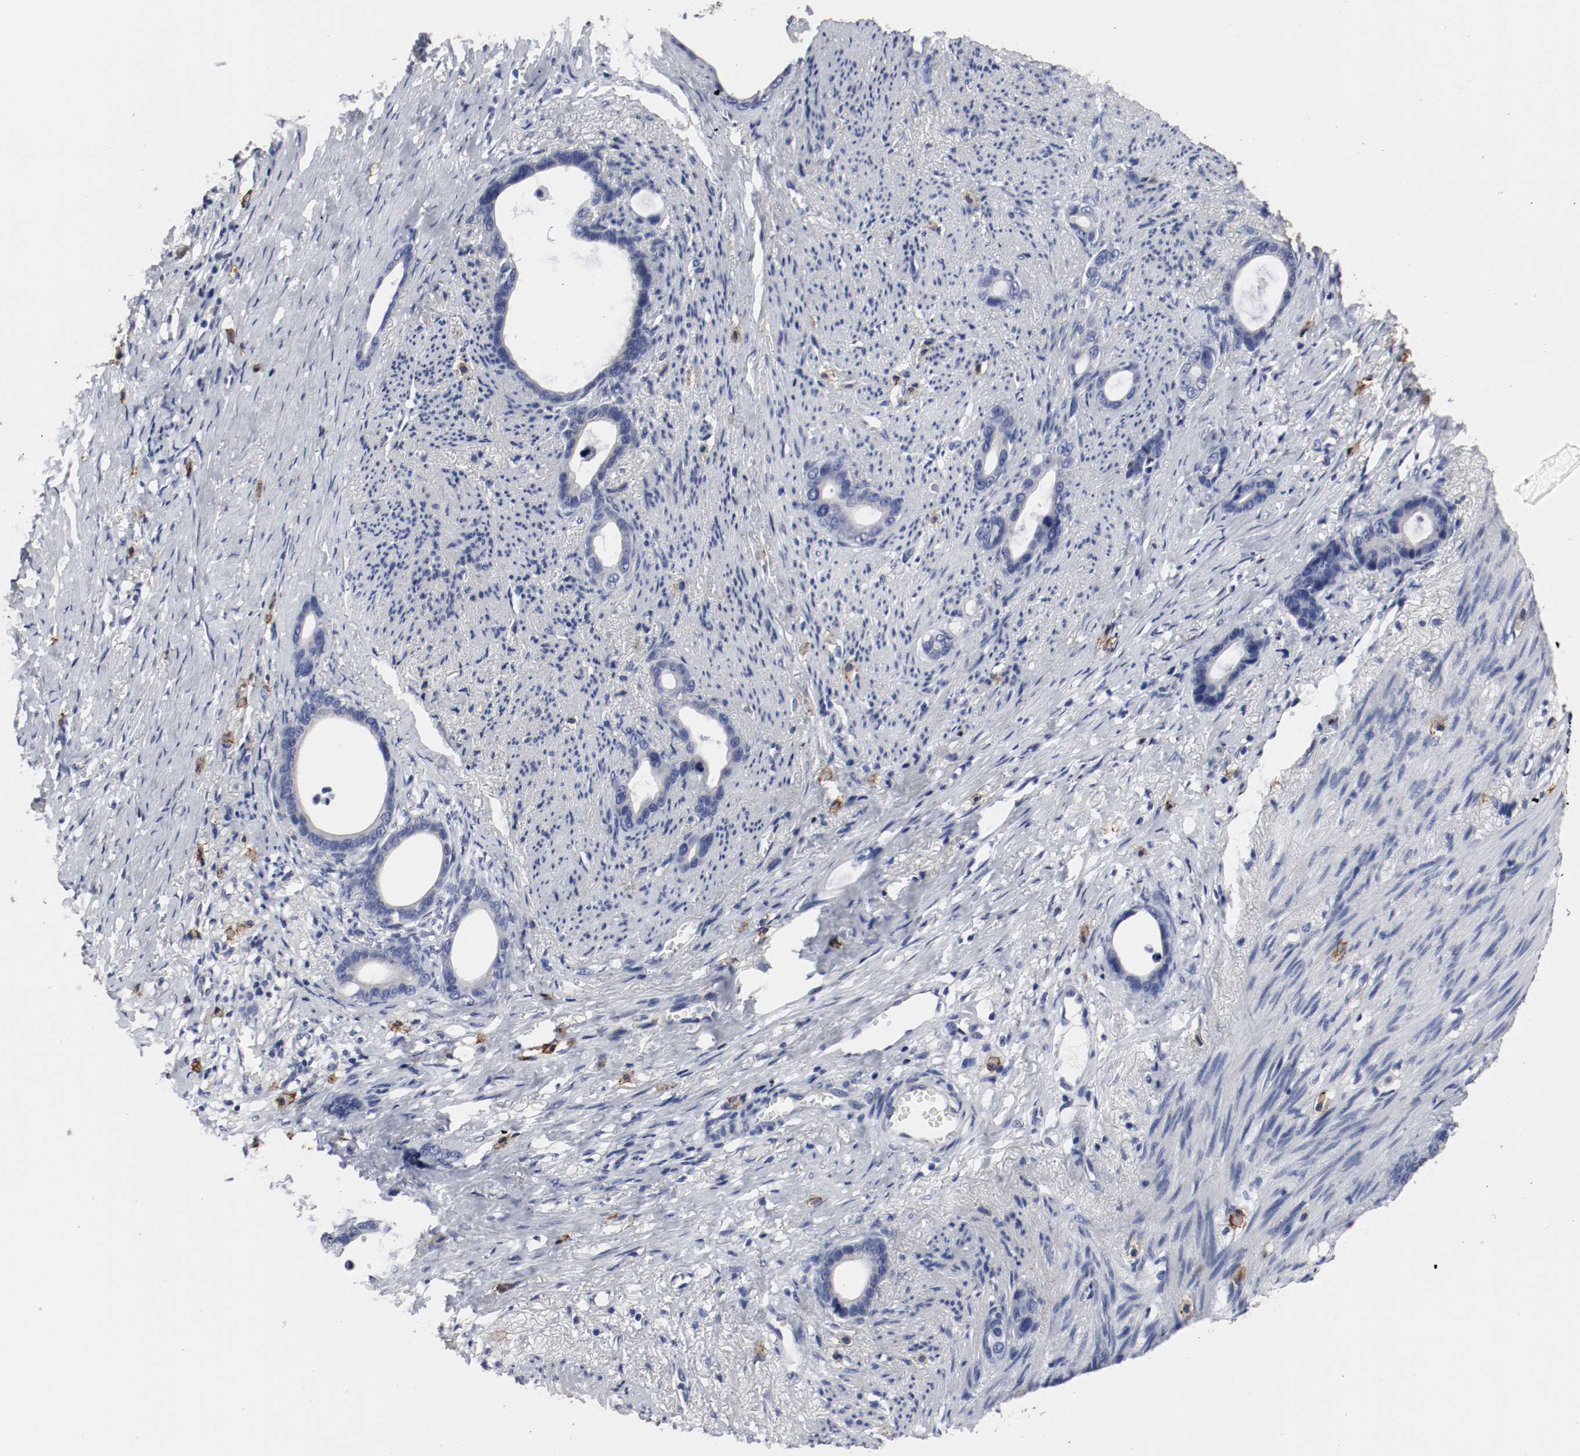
{"staining": {"intensity": "negative", "quantity": "none", "location": "none"}, "tissue": "stomach cancer", "cell_type": "Tumor cells", "image_type": "cancer", "snomed": [{"axis": "morphology", "description": "Adenocarcinoma, NOS"}, {"axis": "topography", "description": "Stomach"}], "caption": "Immunohistochemistry (IHC) histopathology image of human stomach cancer (adenocarcinoma) stained for a protein (brown), which shows no positivity in tumor cells. (DAB (3,3'-diaminobenzidine) immunohistochemistry, high magnification).", "gene": "KIT", "patient": {"sex": "female", "age": 75}}